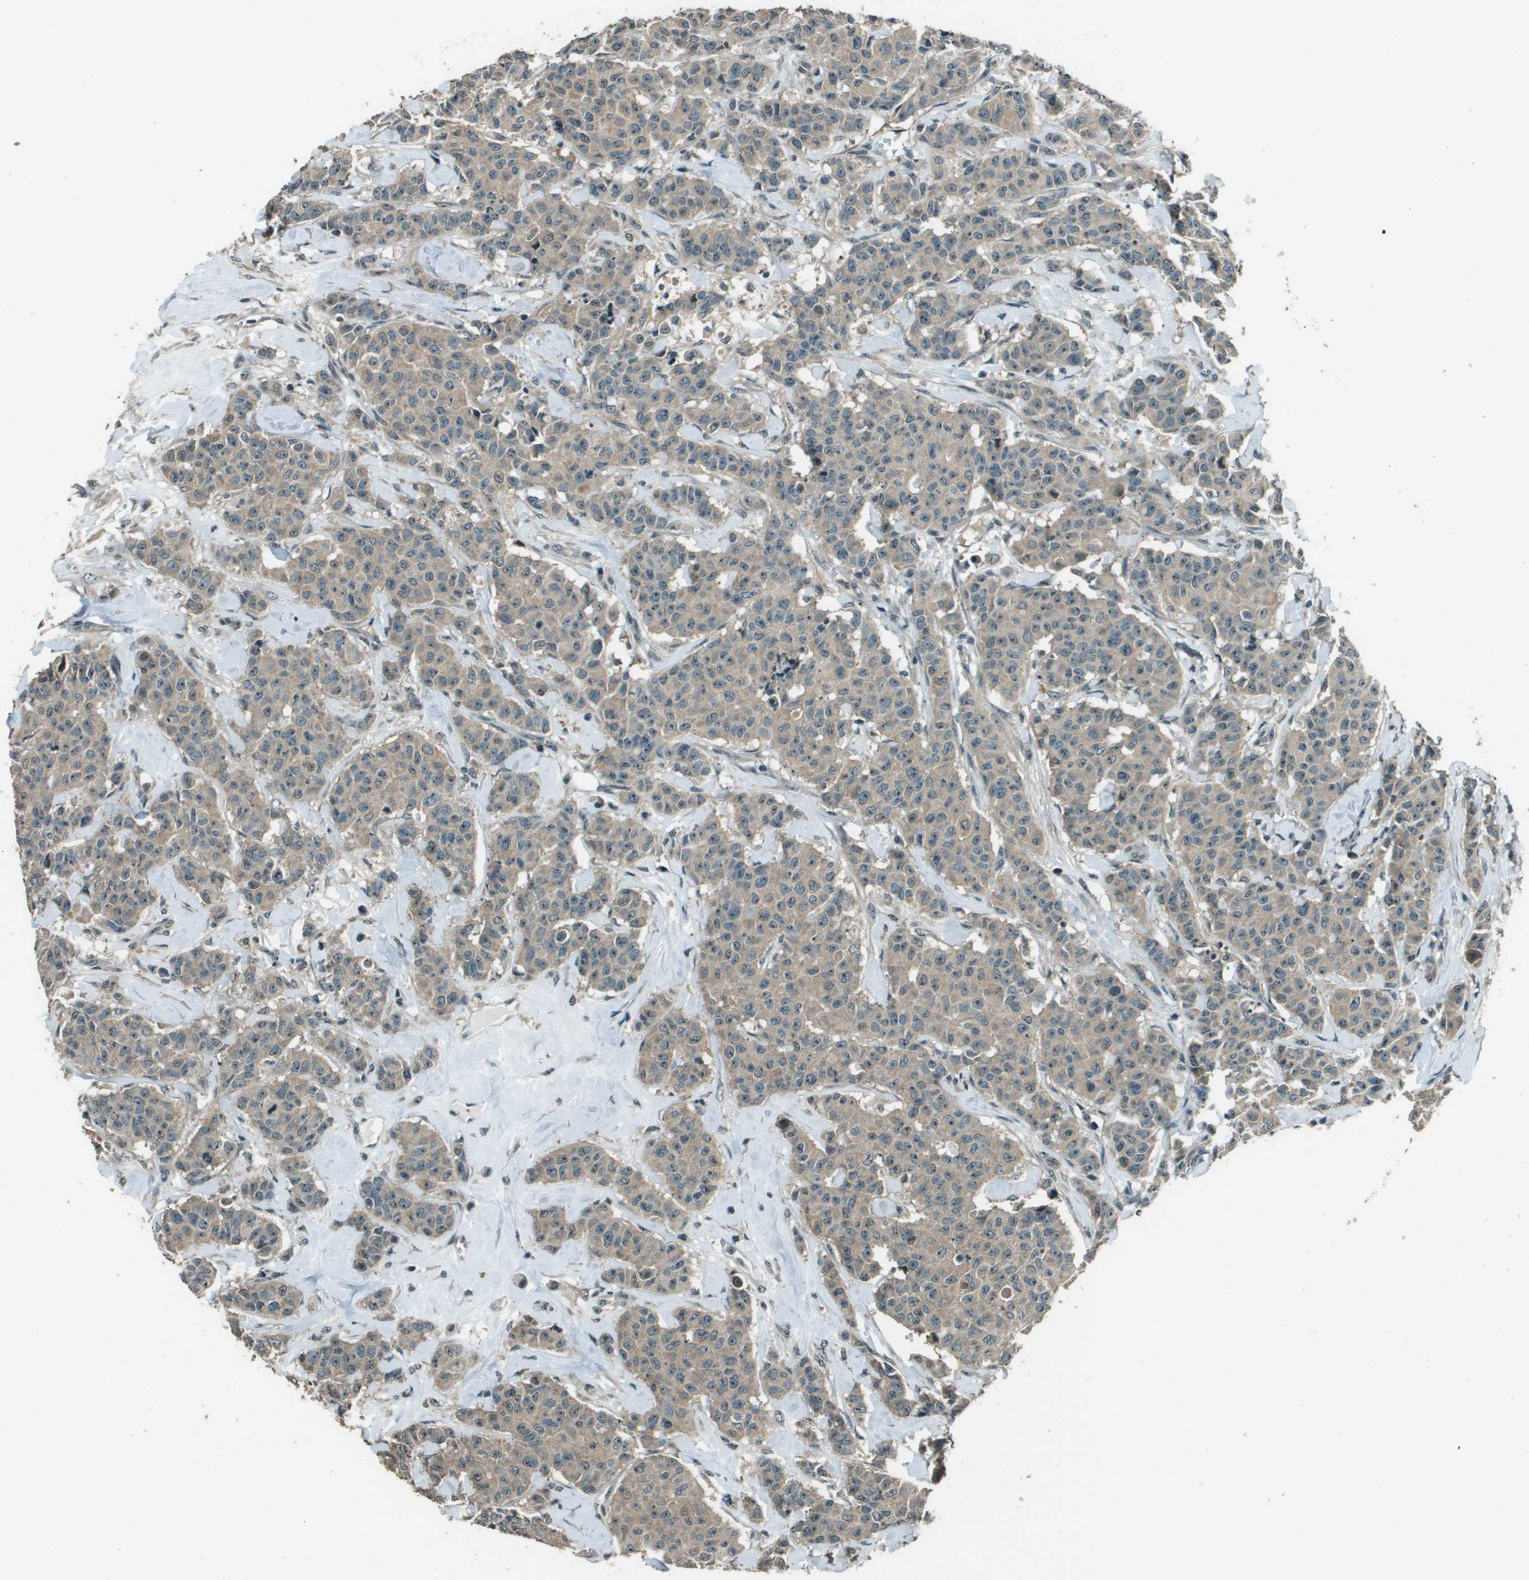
{"staining": {"intensity": "weak", "quantity": ">75%", "location": "cytoplasmic/membranous"}, "tissue": "breast cancer", "cell_type": "Tumor cells", "image_type": "cancer", "snomed": [{"axis": "morphology", "description": "Normal tissue, NOS"}, {"axis": "morphology", "description": "Duct carcinoma"}, {"axis": "topography", "description": "Breast"}], "caption": "A brown stain highlights weak cytoplasmic/membranous staining of a protein in breast invasive ductal carcinoma tumor cells. (DAB (3,3'-diaminobenzidine) IHC with brightfield microscopy, high magnification).", "gene": "SDC3", "patient": {"sex": "female", "age": 40}}